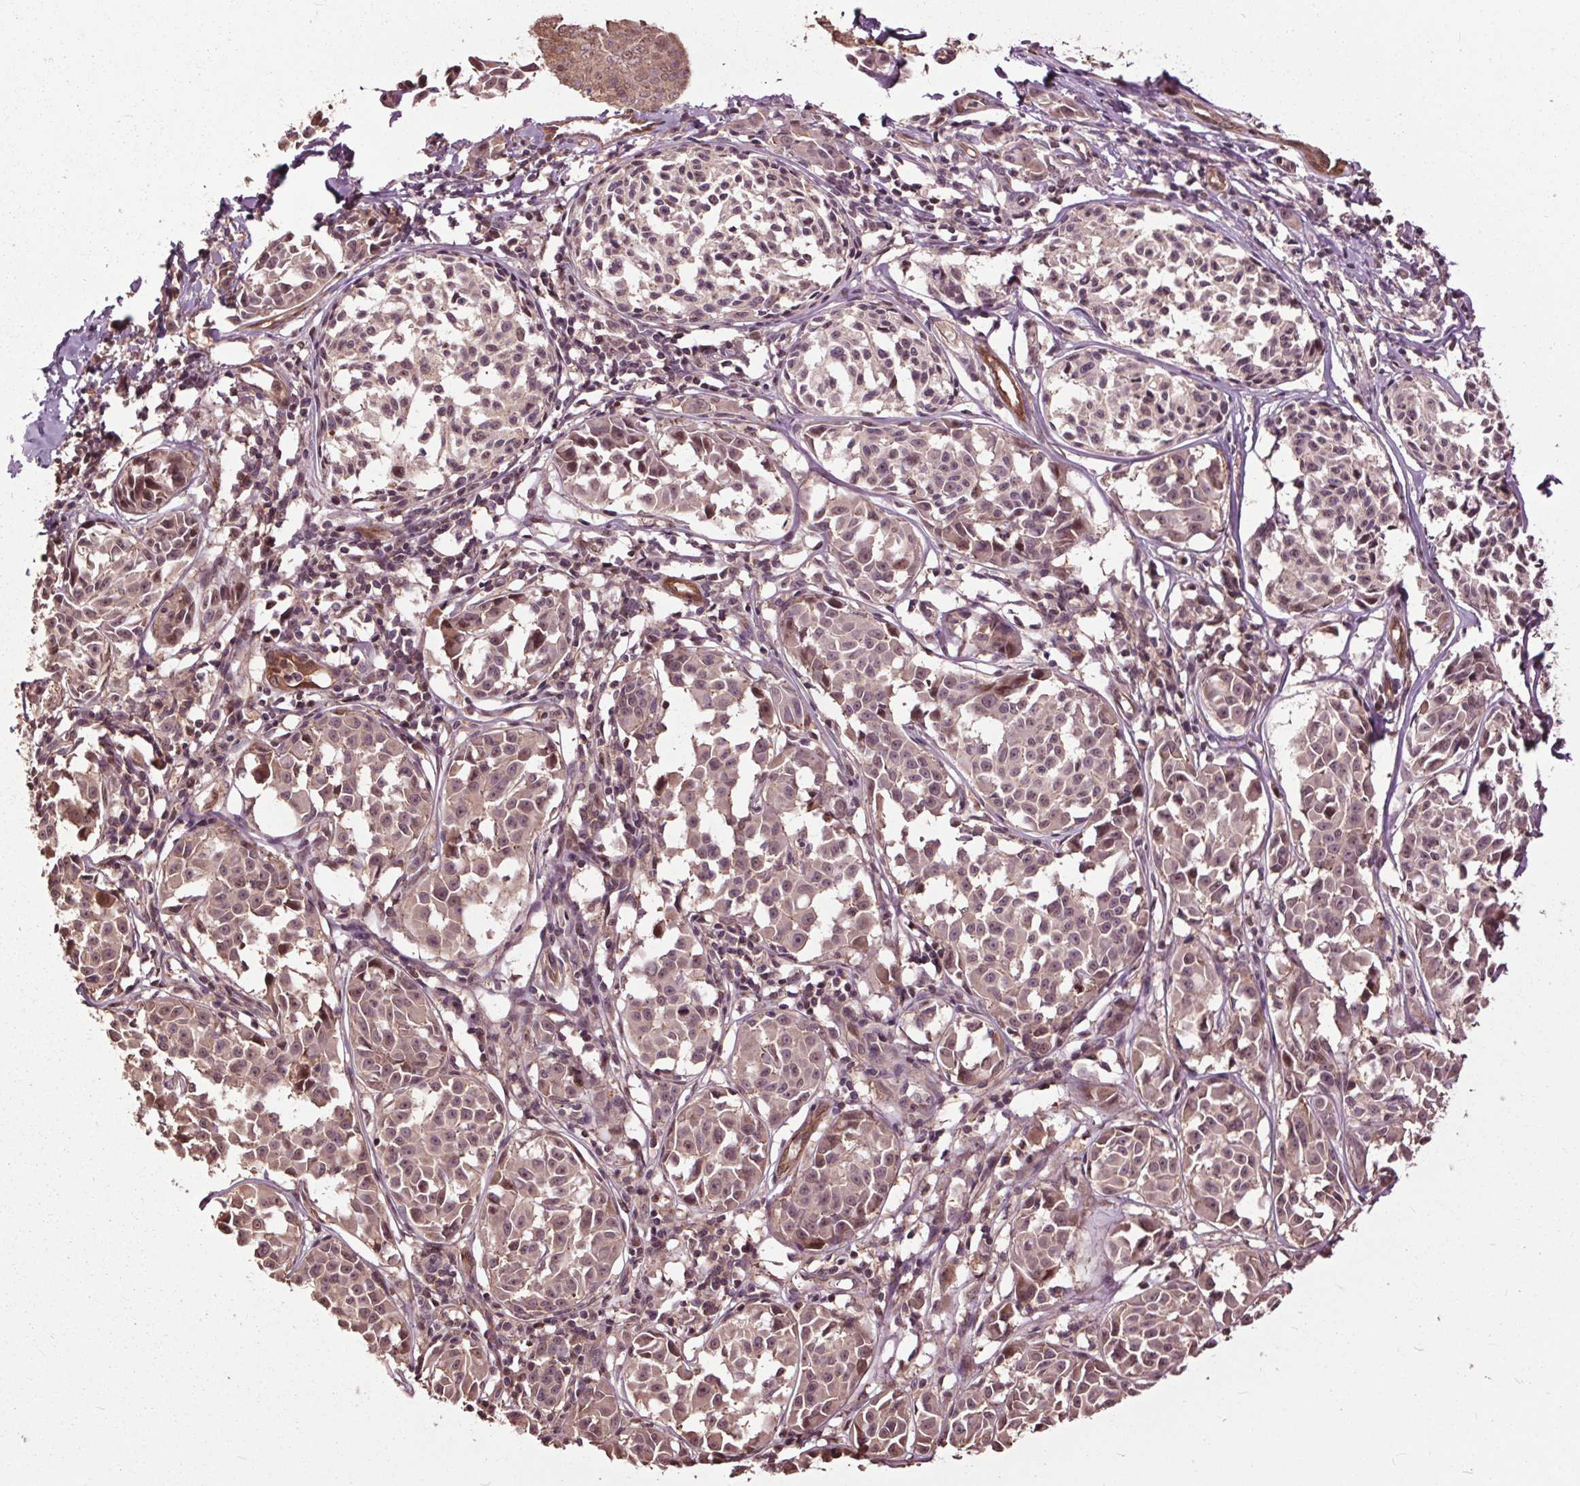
{"staining": {"intensity": "weak", "quantity": ">75%", "location": "cytoplasmic/membranous,nuclear"}, "tissue": "melanoma", "cell_type": "Tumor cells", "image_type": "cancer", "snomed": [{"axis": "morphology", "description": "Malignant melanoma, NOS"}, {"axis": "topography", "description": "Skin"}], "caption": "Melanoma stained with a brown dye exhibits weak cytoplasmic/membranous and nuclear positive staining in about >75% of tumor cells.", "gene": "CEP95", "patient": {"sex": "male", "age": 51}}